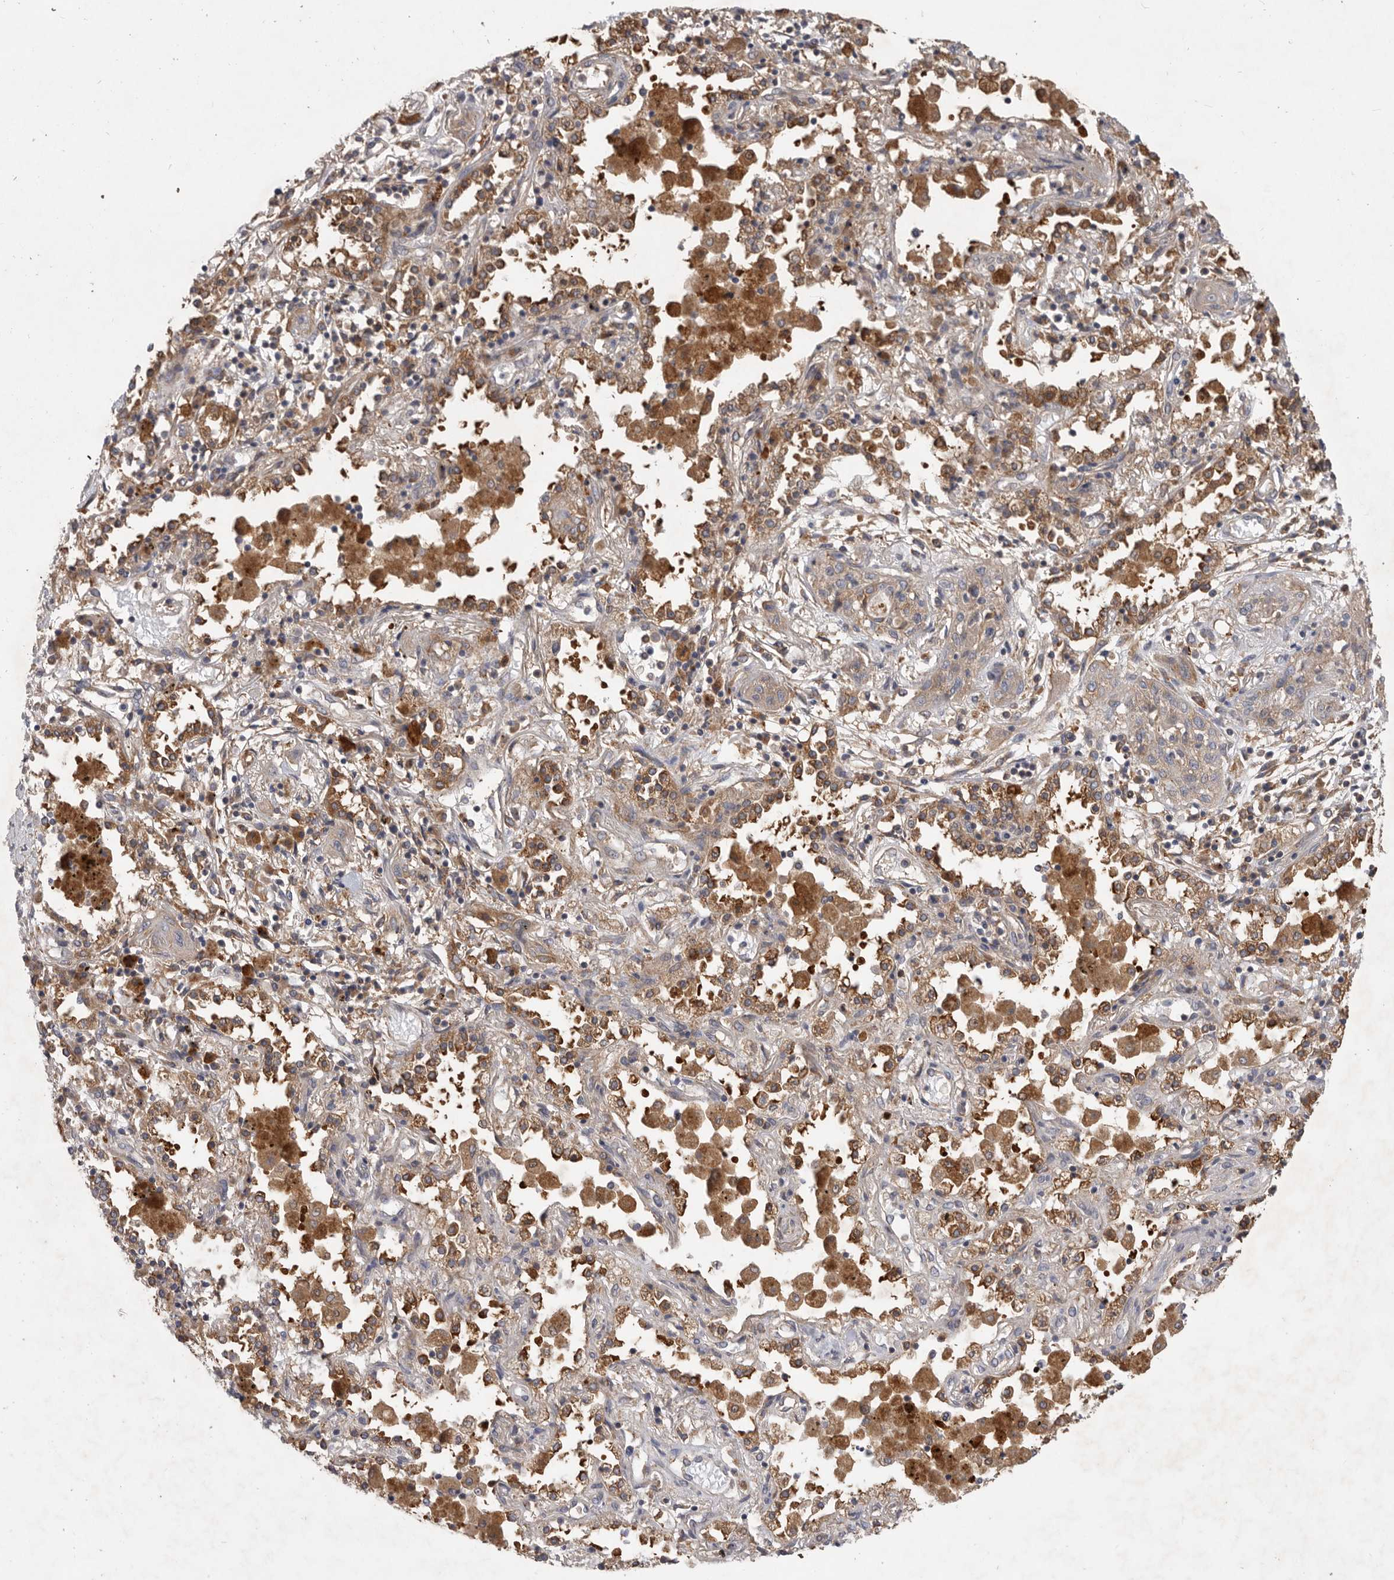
{"staining": {"intensity": "weak", "quantity": ">75%", "location": "cytoplasmic/membranous"}, "tissue": "lung cancer", "cell_type": "Tumor cells", "image_type": "cancer", "snomed": [{"axis": "morphology", "description": "Squamous cell carcinoma, NOS"}, {"axis": "topography", "description": "Lung"}], "caption": "Immunohistochemical staining of lung squamous cell carcinoma displays low levels of weak cytoplasmic/membranous protein staining in about >75% of tumor cells. The staining was performed using DAB (3,3'-diaminobenzidine) to visualize the protein expression in brown, while the nuclei were stained in blue with hematoxylin (Magnification: 20x).", "gene": "C1orf109", "patient": {"sex": "female", "age": 47}}